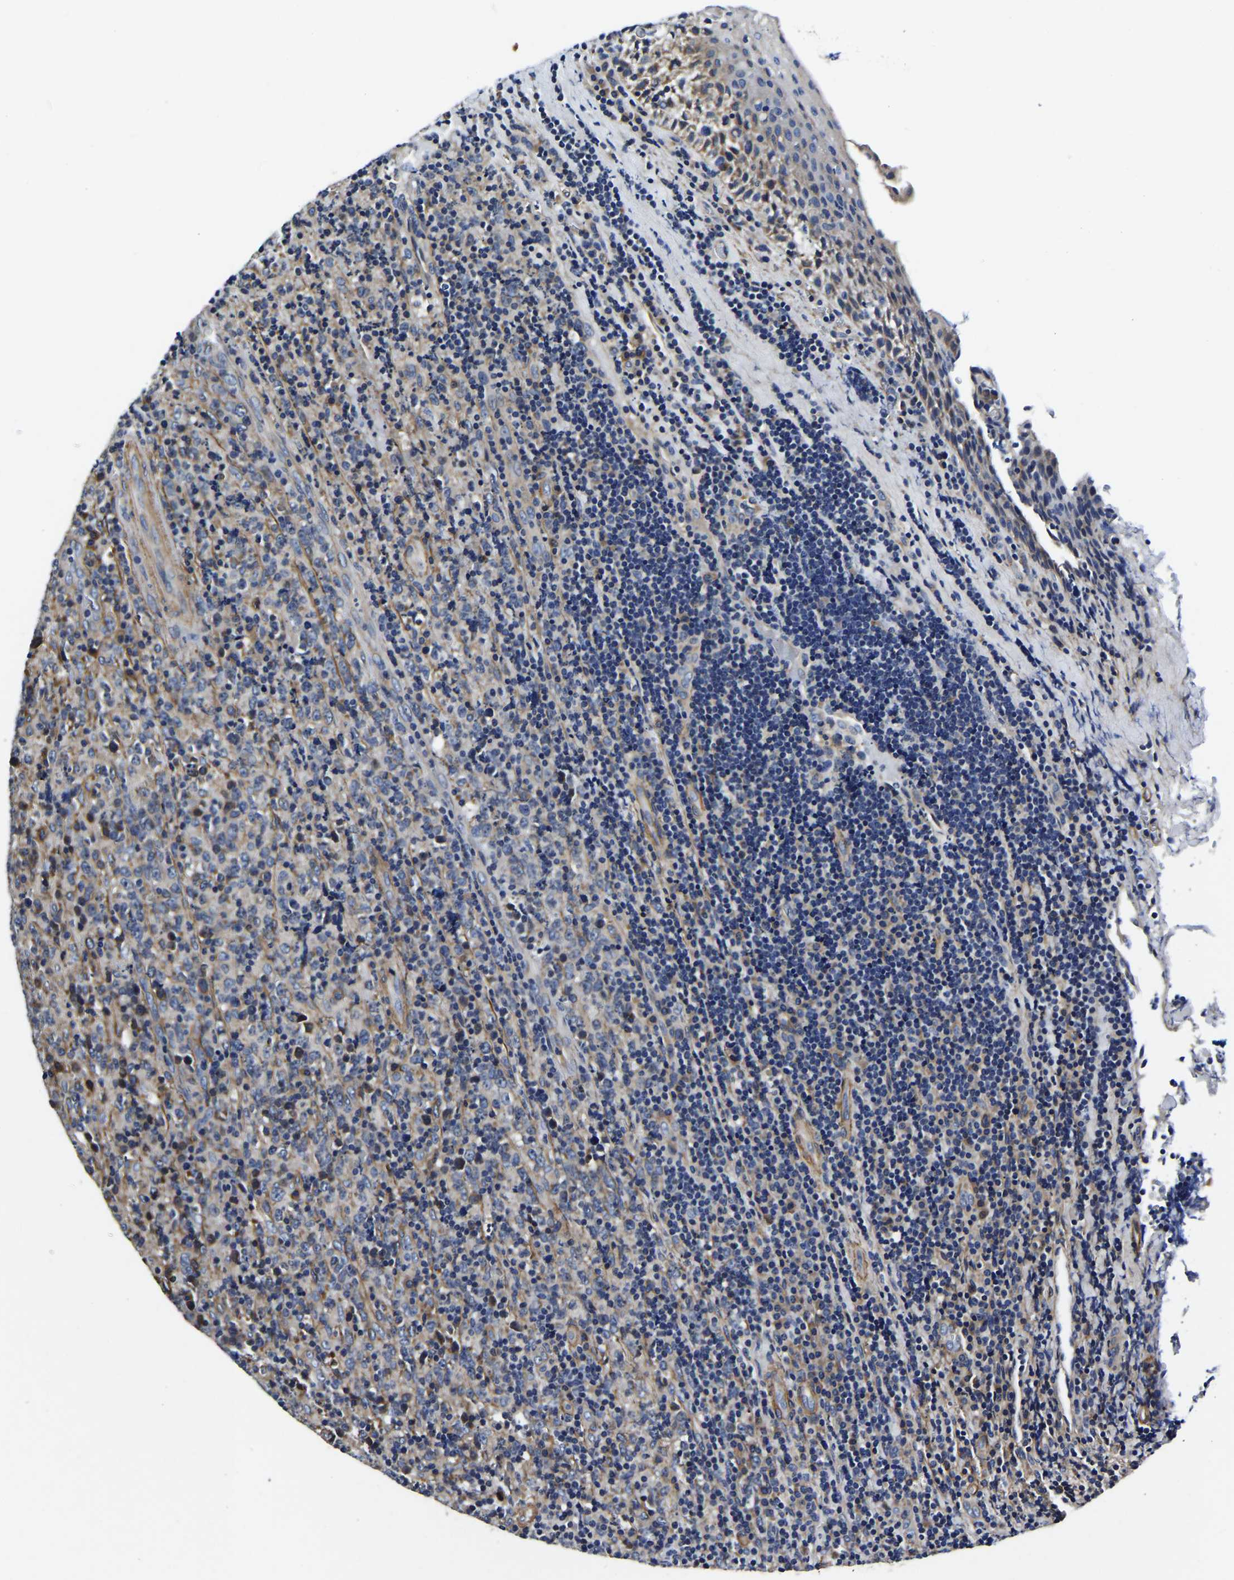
{"staining": {"intensity": "weak", "quantity": "<25%", "location": "cytoplasmic/membranous"}, "tissue": "lymphoma", "cell_type": "Tumor cells", "image_type": "cancer", "snomed": [{"axis": "morphology", "description": "Malignant lymphoma, non-Hodgkin's type, High grade"}, {"axis": "topography", "description": "Tonsil"}], "caption": "Immunohistochemistry histopathology image of high-grade malignant lymphoma, non-Hodgkin's type stained for a protein (brown), which demonstrates no expression in tumor cells. Nuclei are stained in blue.", "gene": "KCTD17", "patient": {"sex": "female", "age": 36}}